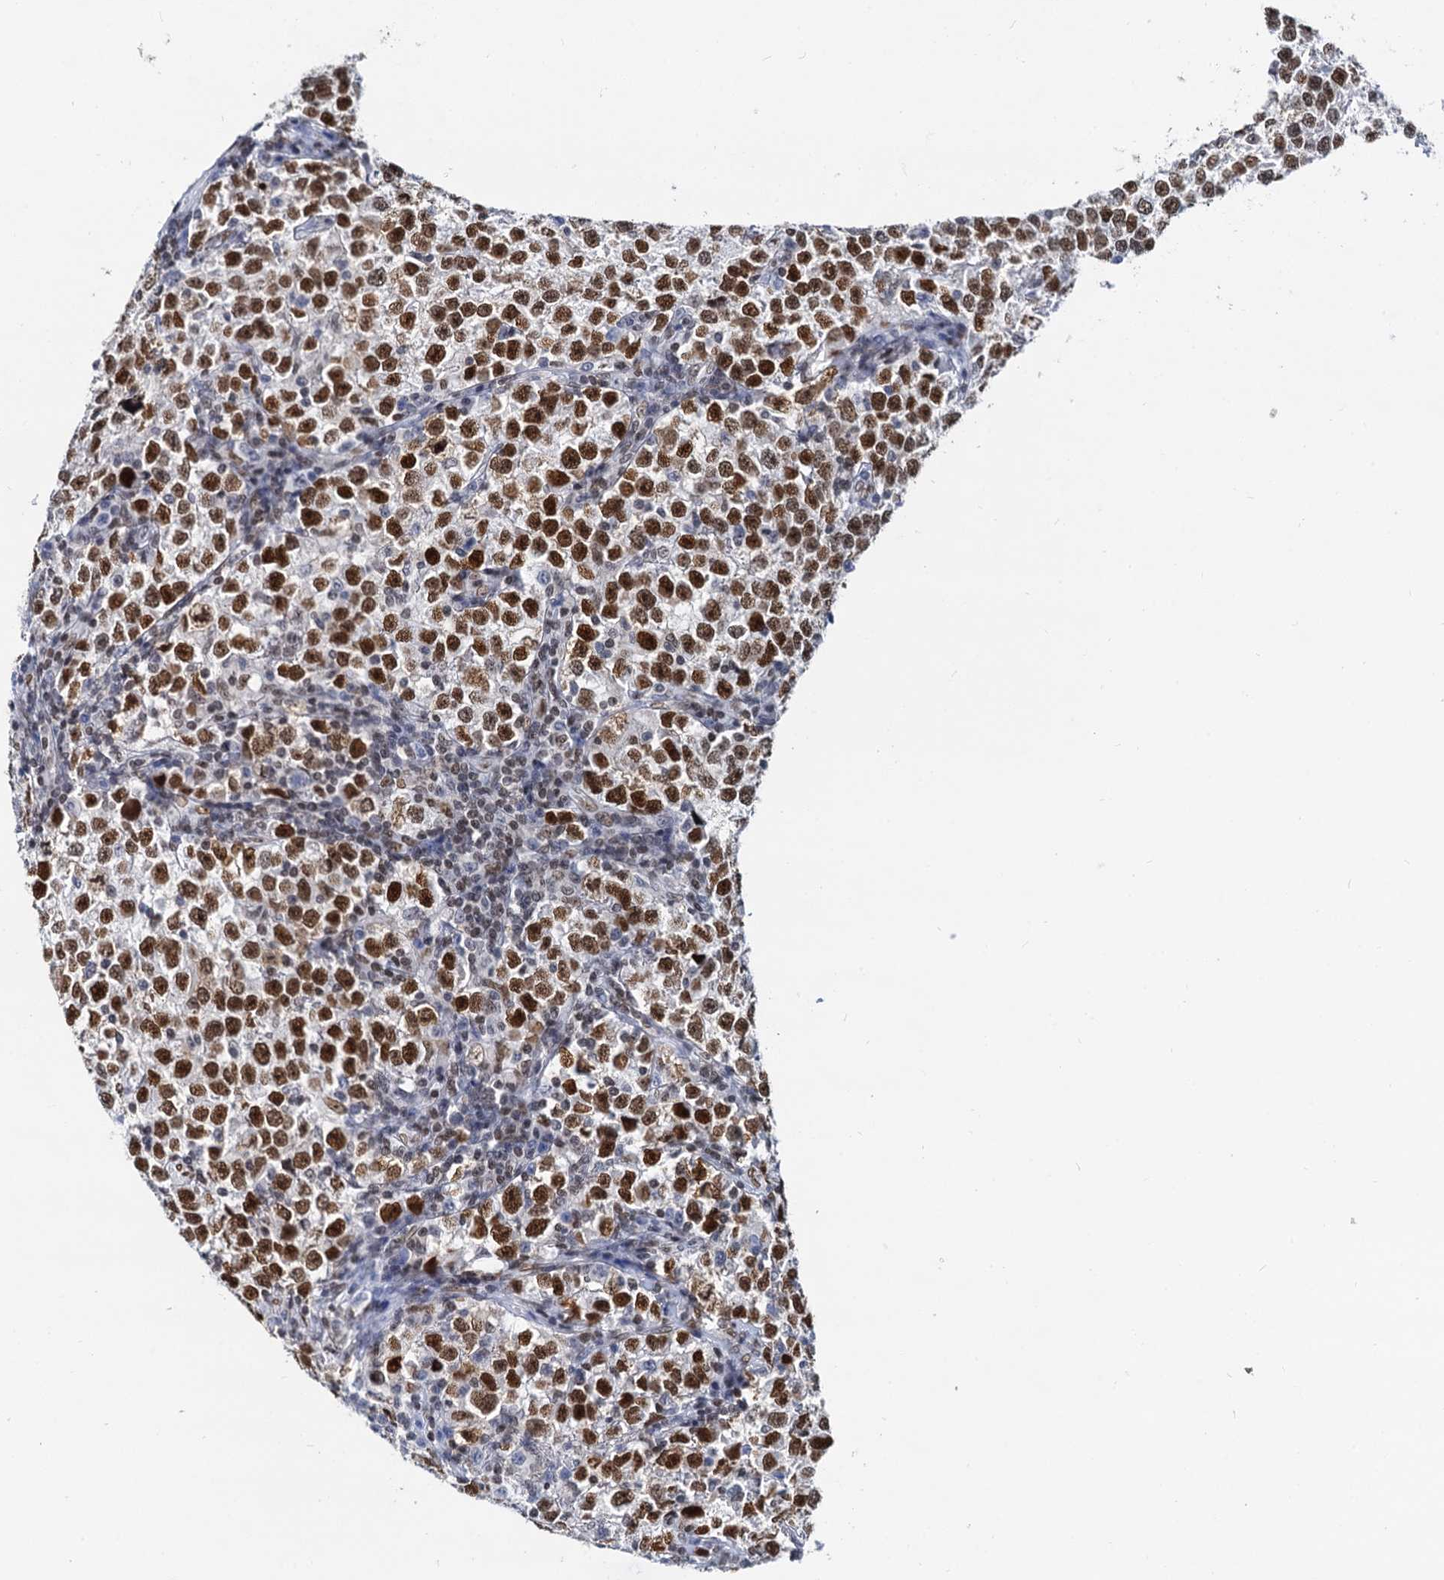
{"staining": {"intensity": "strong", "quantity": ">75%", "location": "nuclear"}, "tissue": "testis cancer", "cell_type": "Tumor cells", "image_type": "cancer", "snomed": [{"axis": "morphology", "description": "Normal tissue, NOS"}, {"axis": "morphology", "description": "Seminoma, NOS"}, {"axis": "topography", "description": "Testis"}], "caption": "Immunohistochemical staining of testis cancer displays high levels of strong nuclear protein expression in about >75% of tumor cells.", "gene": "CMAS", "patient": {"sex": "male", "age": 43}}